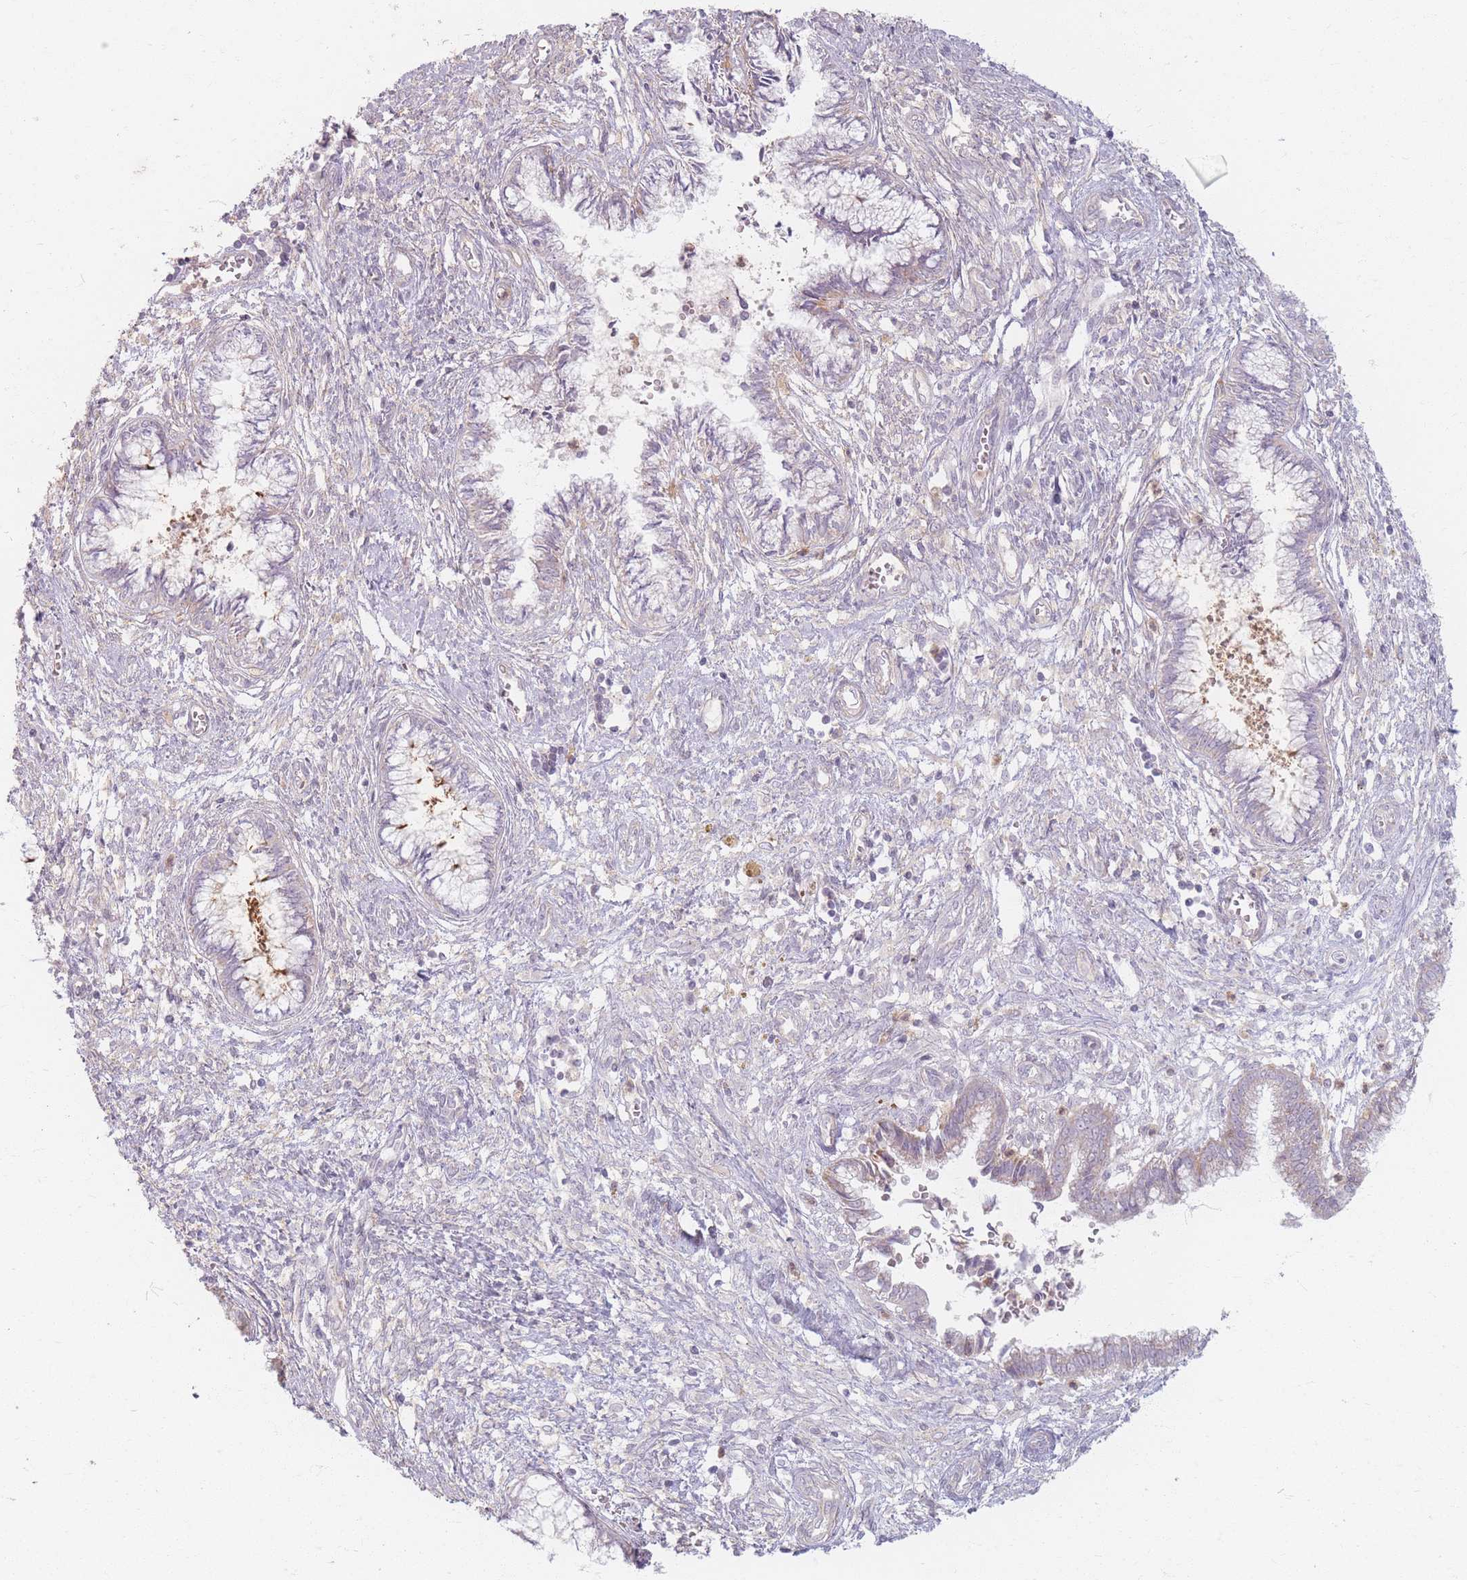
{"staining": {"intensity": "weak", "quantity": "<25%", "location": "cytoplasmic/membranous"}, "tissue": "cervical cancer", "cell_type": "Tumor cells", "image_type": "cancer", "snomed": [{"axis": "morphology", "description": "Adenocarcinoma, NOS"}, {"axis": "topography", "description": "Cervix"}], "caption": "High power microscopy histopathology image of an IHC histopathology image of cervical cancer, revealing no significant expression in tumor cells.", "gene": "CHCHD7", "patient": {"sex": "female", "age": 44}}